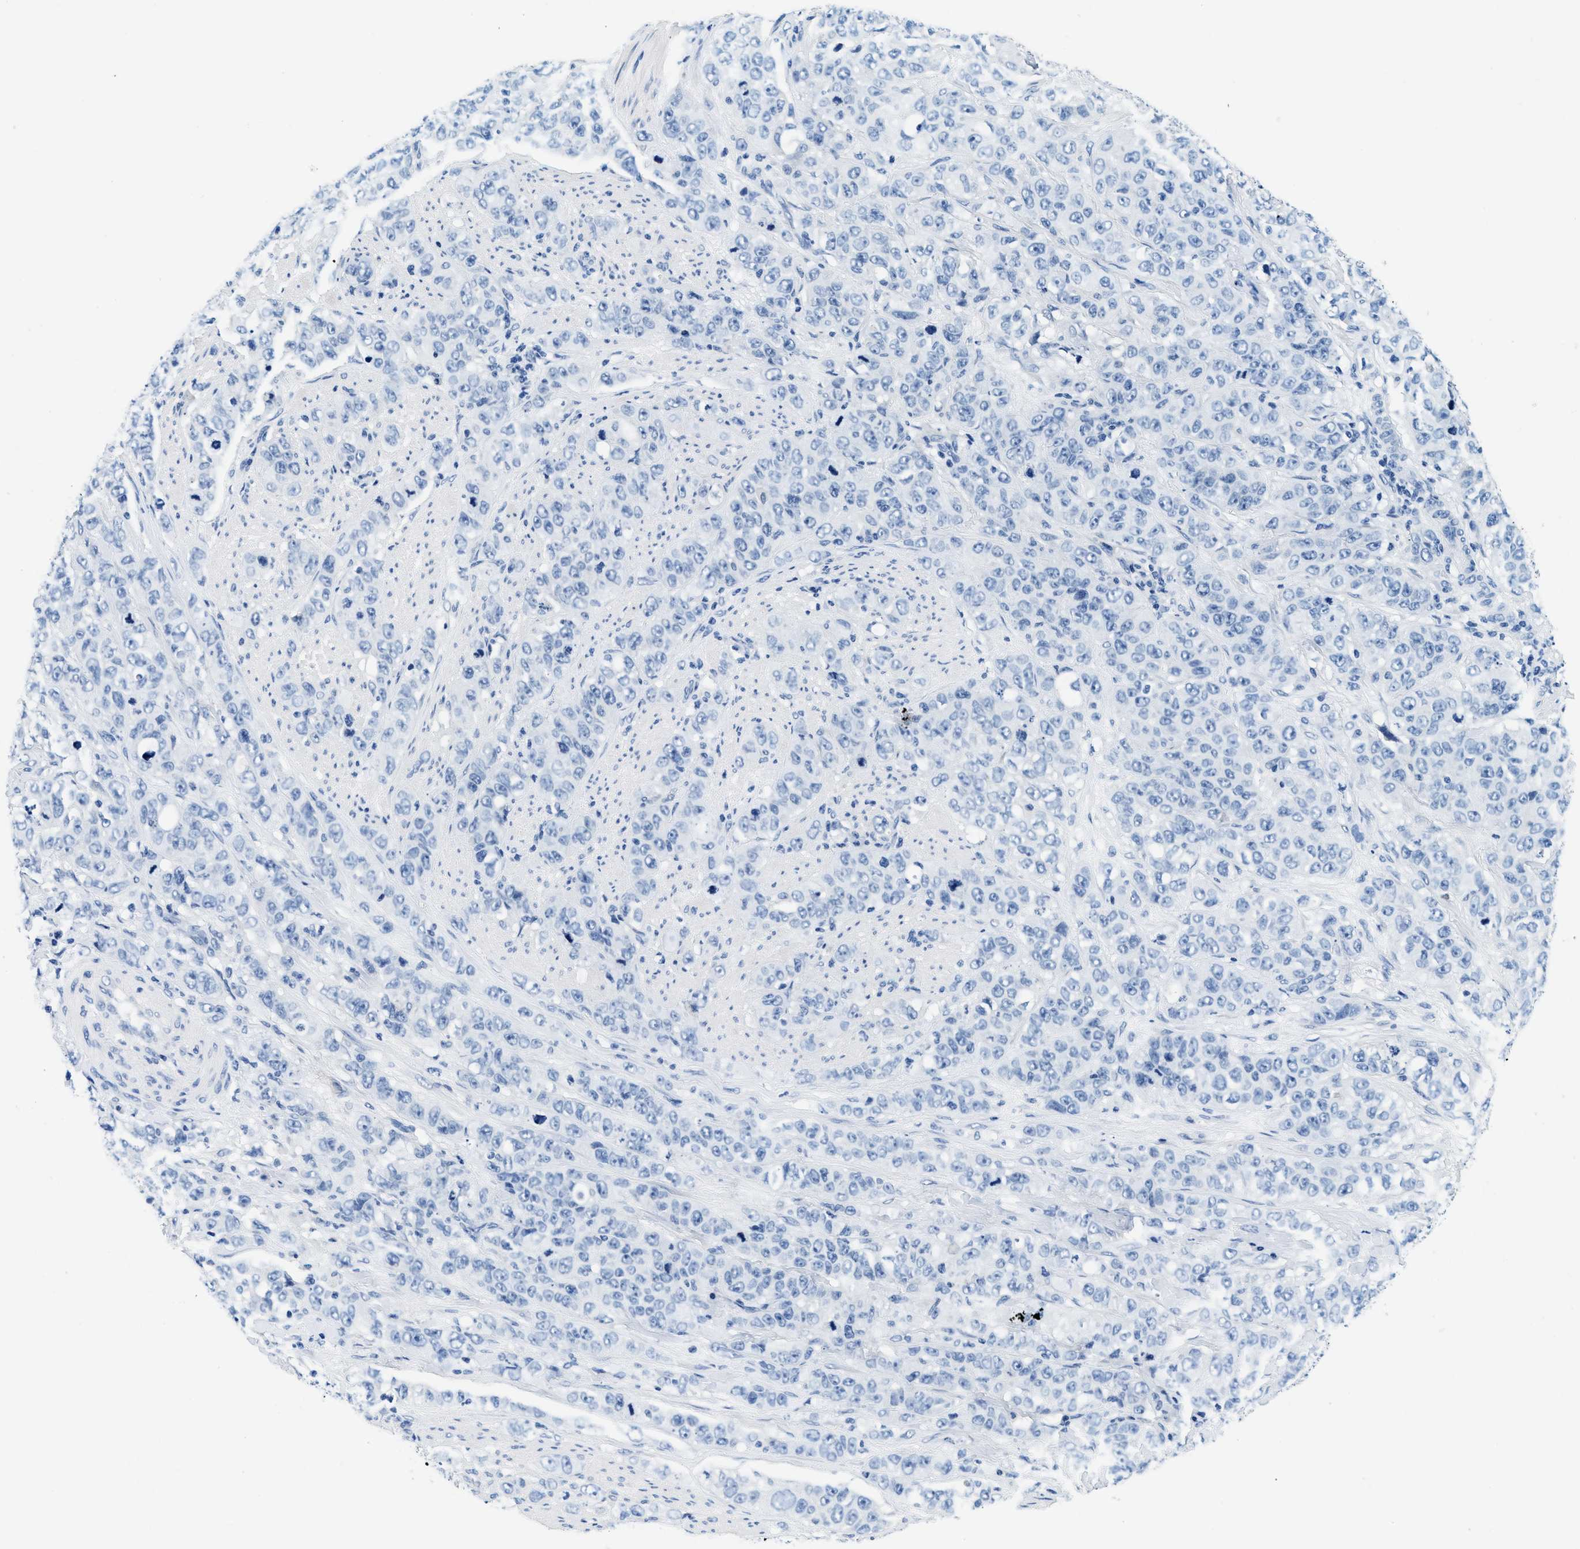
{"staining": {"intensity": "negative", "quantity": "none", "location": "none"}, "tissue": "stomach cancer", "cell_type": "Tumor cells", "image_type": "cancer", "snomed": [{"axis": "morphology", "description": "Adenocarcinoma, NOS"}, {"axis": "topography", "description": "Stomach"}], "caption": "The IHC image has no significant expression in tumor cells of adenocarcinoma (stomach) tissue.", "gene": "GSTM3", "patient": {"sex": "male", "age": 48}}